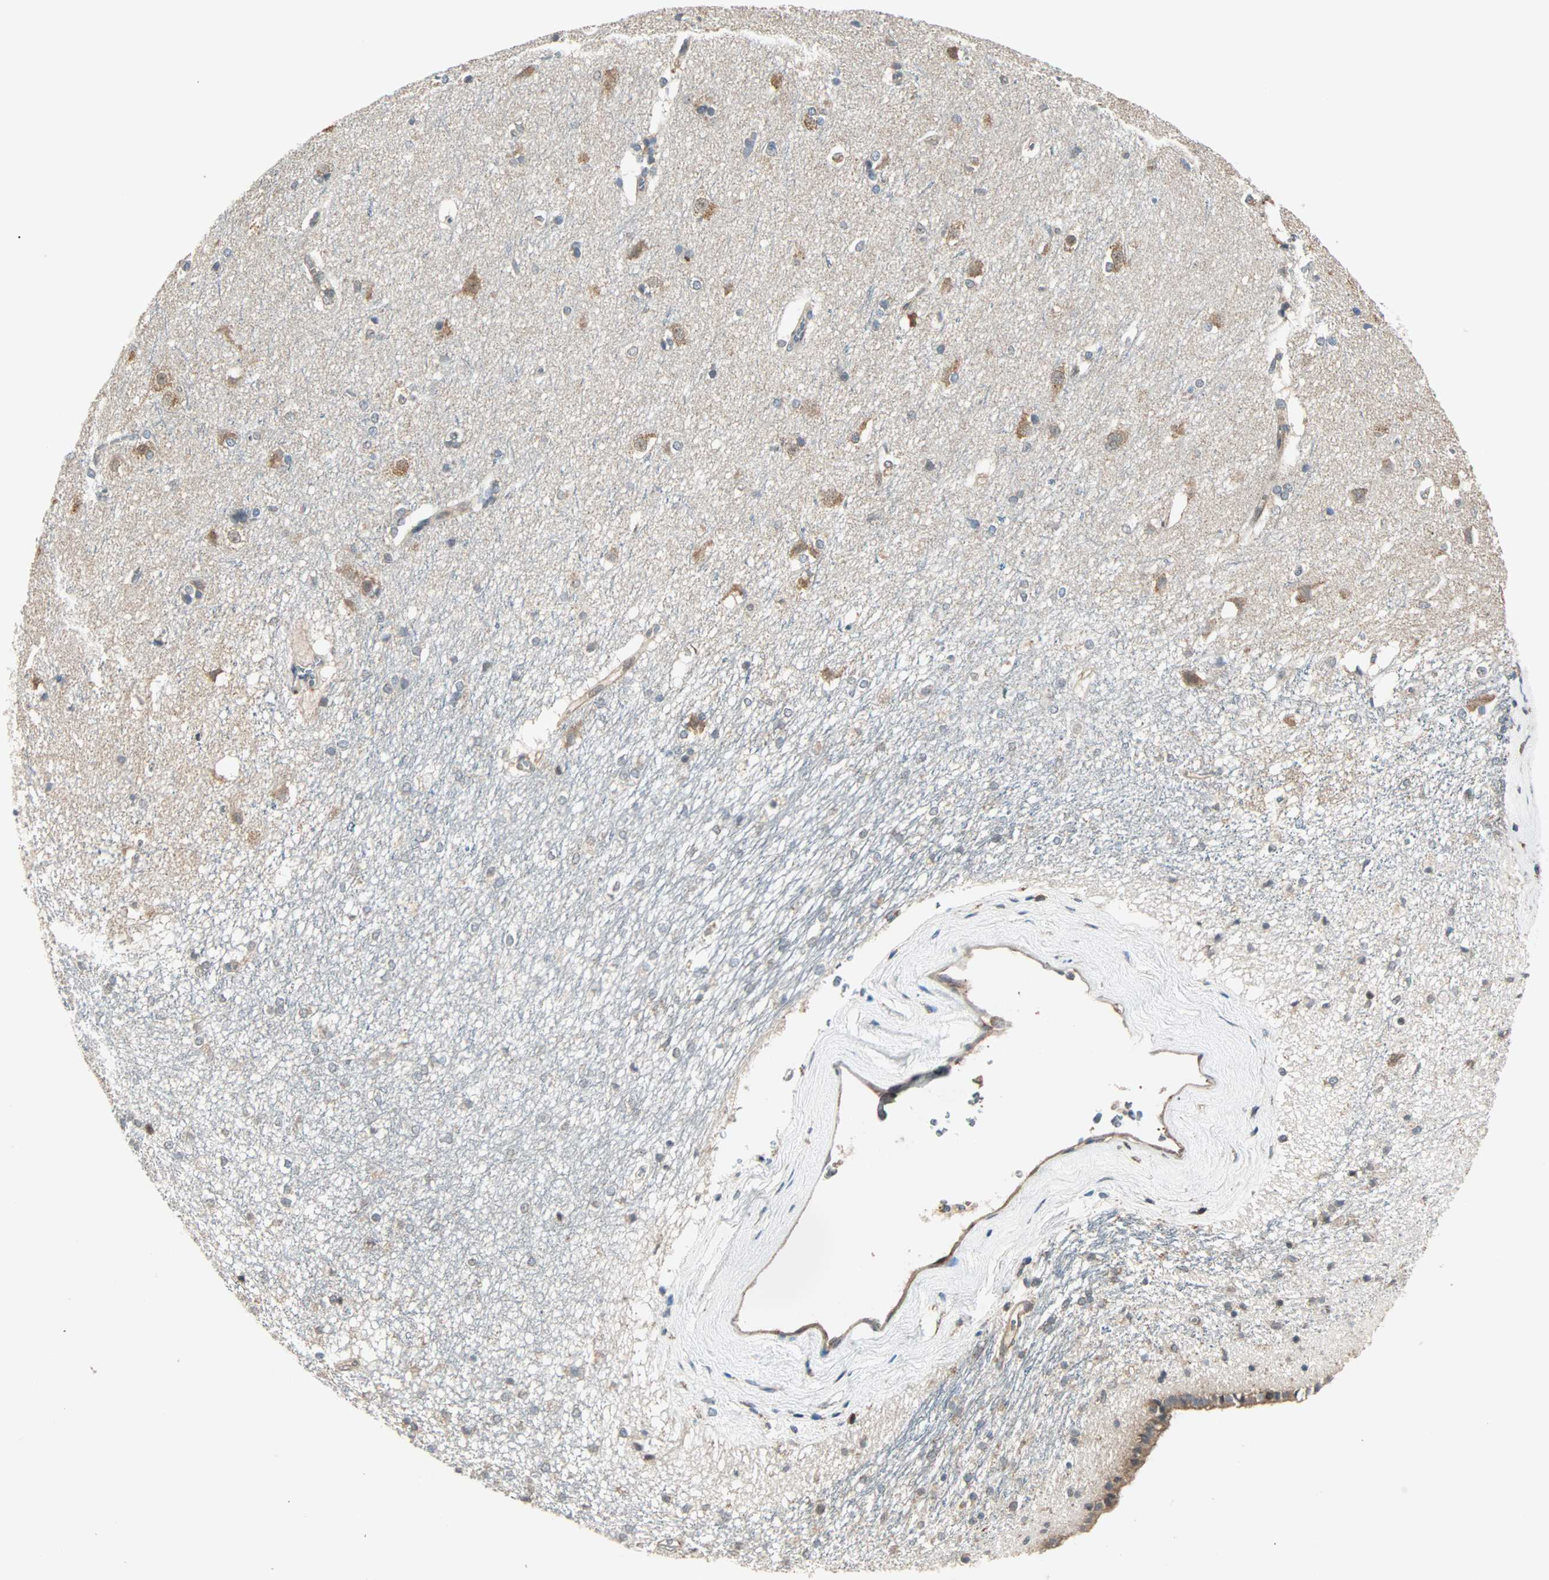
{"staining": {"intensity": "weak", "quantity": "<25%", "location": "cytoplasmic/membranous"}, "tissue": "caudate", "cell_type": "Glial cells", "image_type": "normal", "snomed": [{"axis": "morphology", "description": "Normal tissue, NOS"}, {"axis": "topography", "description": "Lateral ventricle wall"}], "caption": "The image shows no significant expression in glial cells of caudate. The staining is performed using DAB (3,3'-diaminobenzidine) brown chromogen with nuclei counter-stained in using hematoxylin.", "gene": "MAP3K21", "patient": {"sex": "female", "age": 19}}